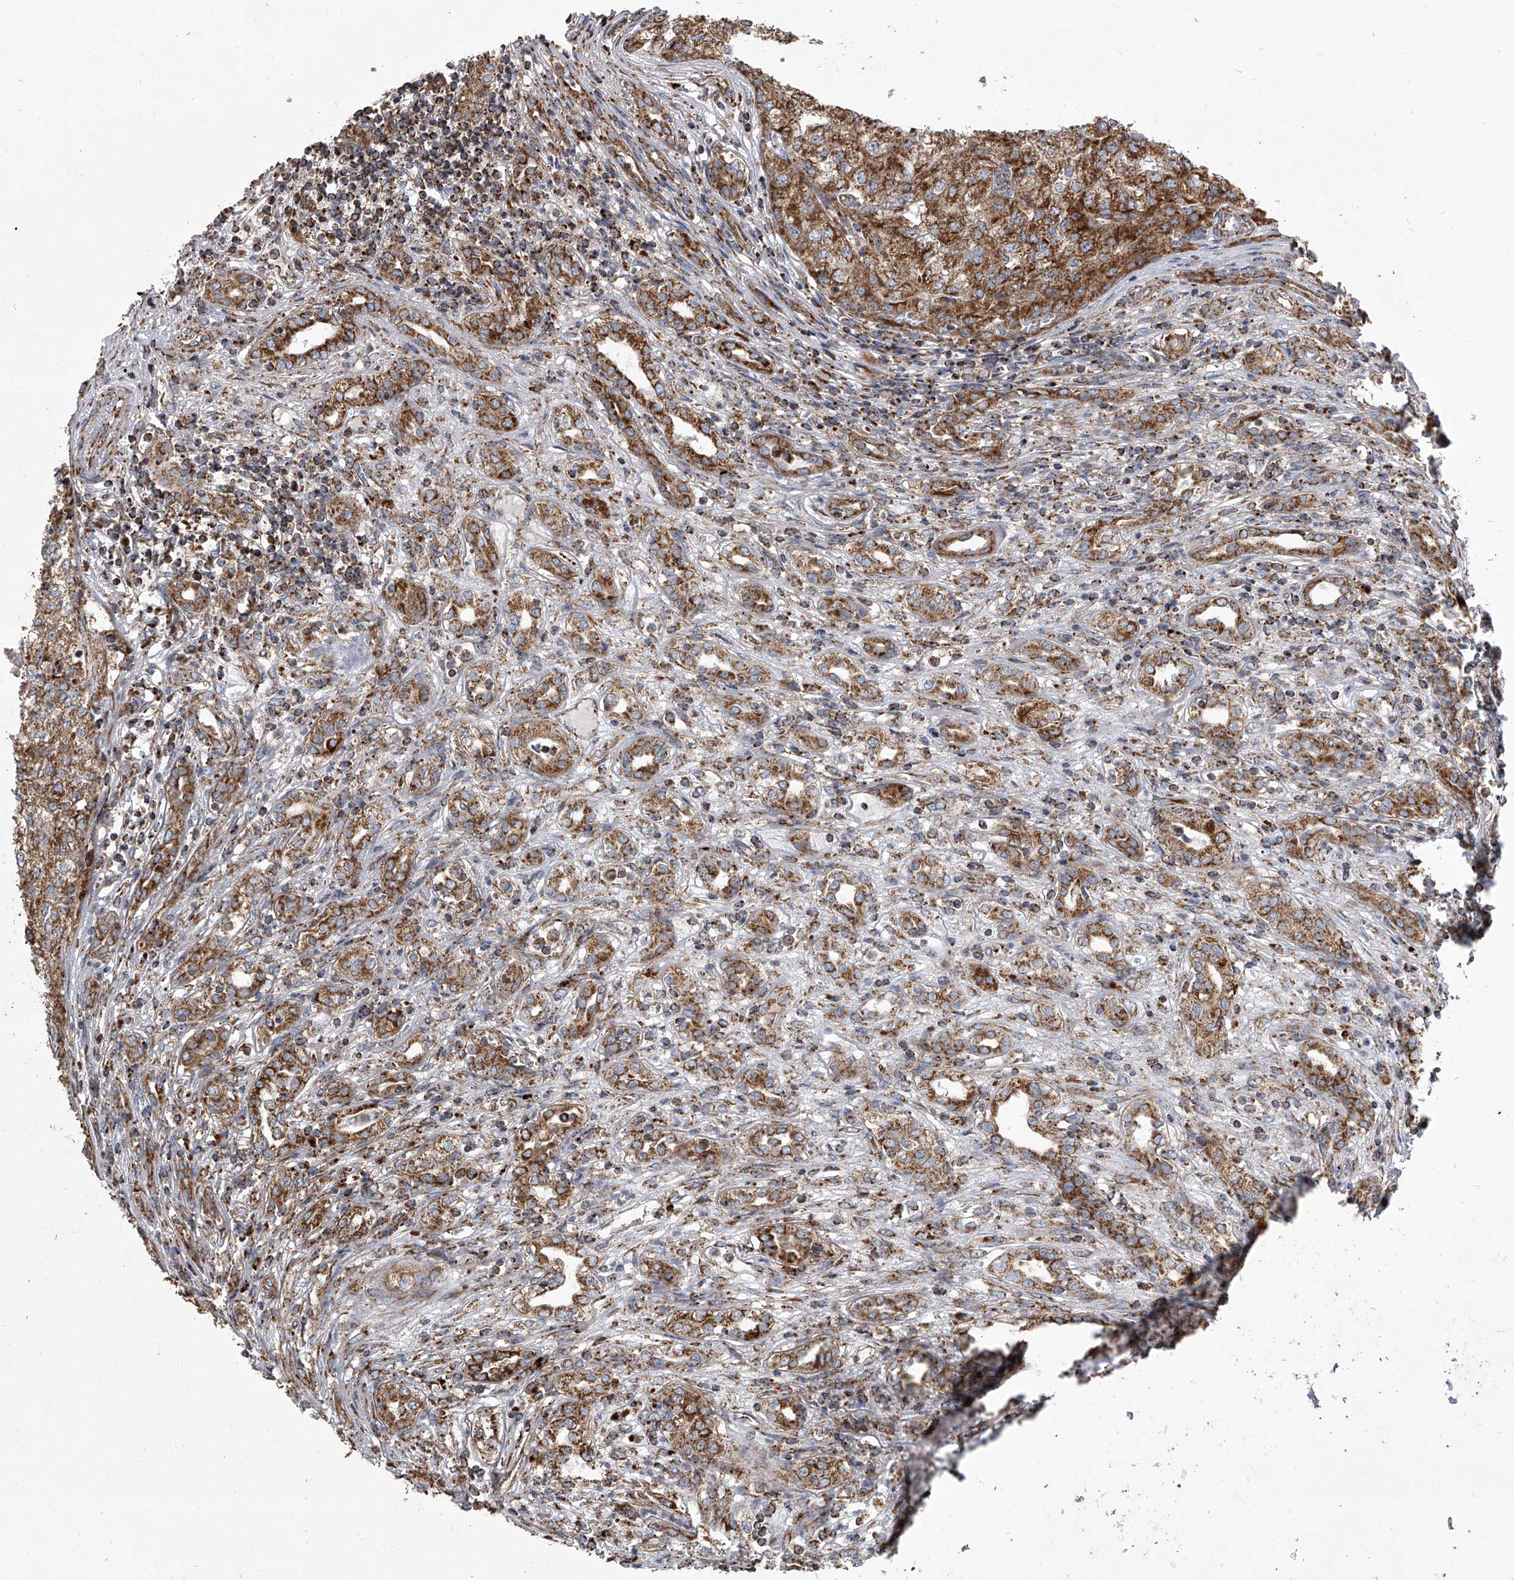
{"staining": {"intensity": "moderate", "quantity": ">75%", "location": "cytoplasmic/membranous"}, "tissue": "renal cancer", "cell_type": "Tumor cells", "image_type": "cancer", "snomed": [{"axis": "morphology", "description": "Adenocarcinoma, NOS"}, {"axis": "topography", "description": "Kidney"}], "caption": "Immunohistochemical staining of human adenocarcinoma (renal) exhibits moderate cytoplasmic/membranous protein staining in approximately >75% of tumor cells.", "gene": "ZC3H15", "patient": {"sex": "female", "age": 54}}